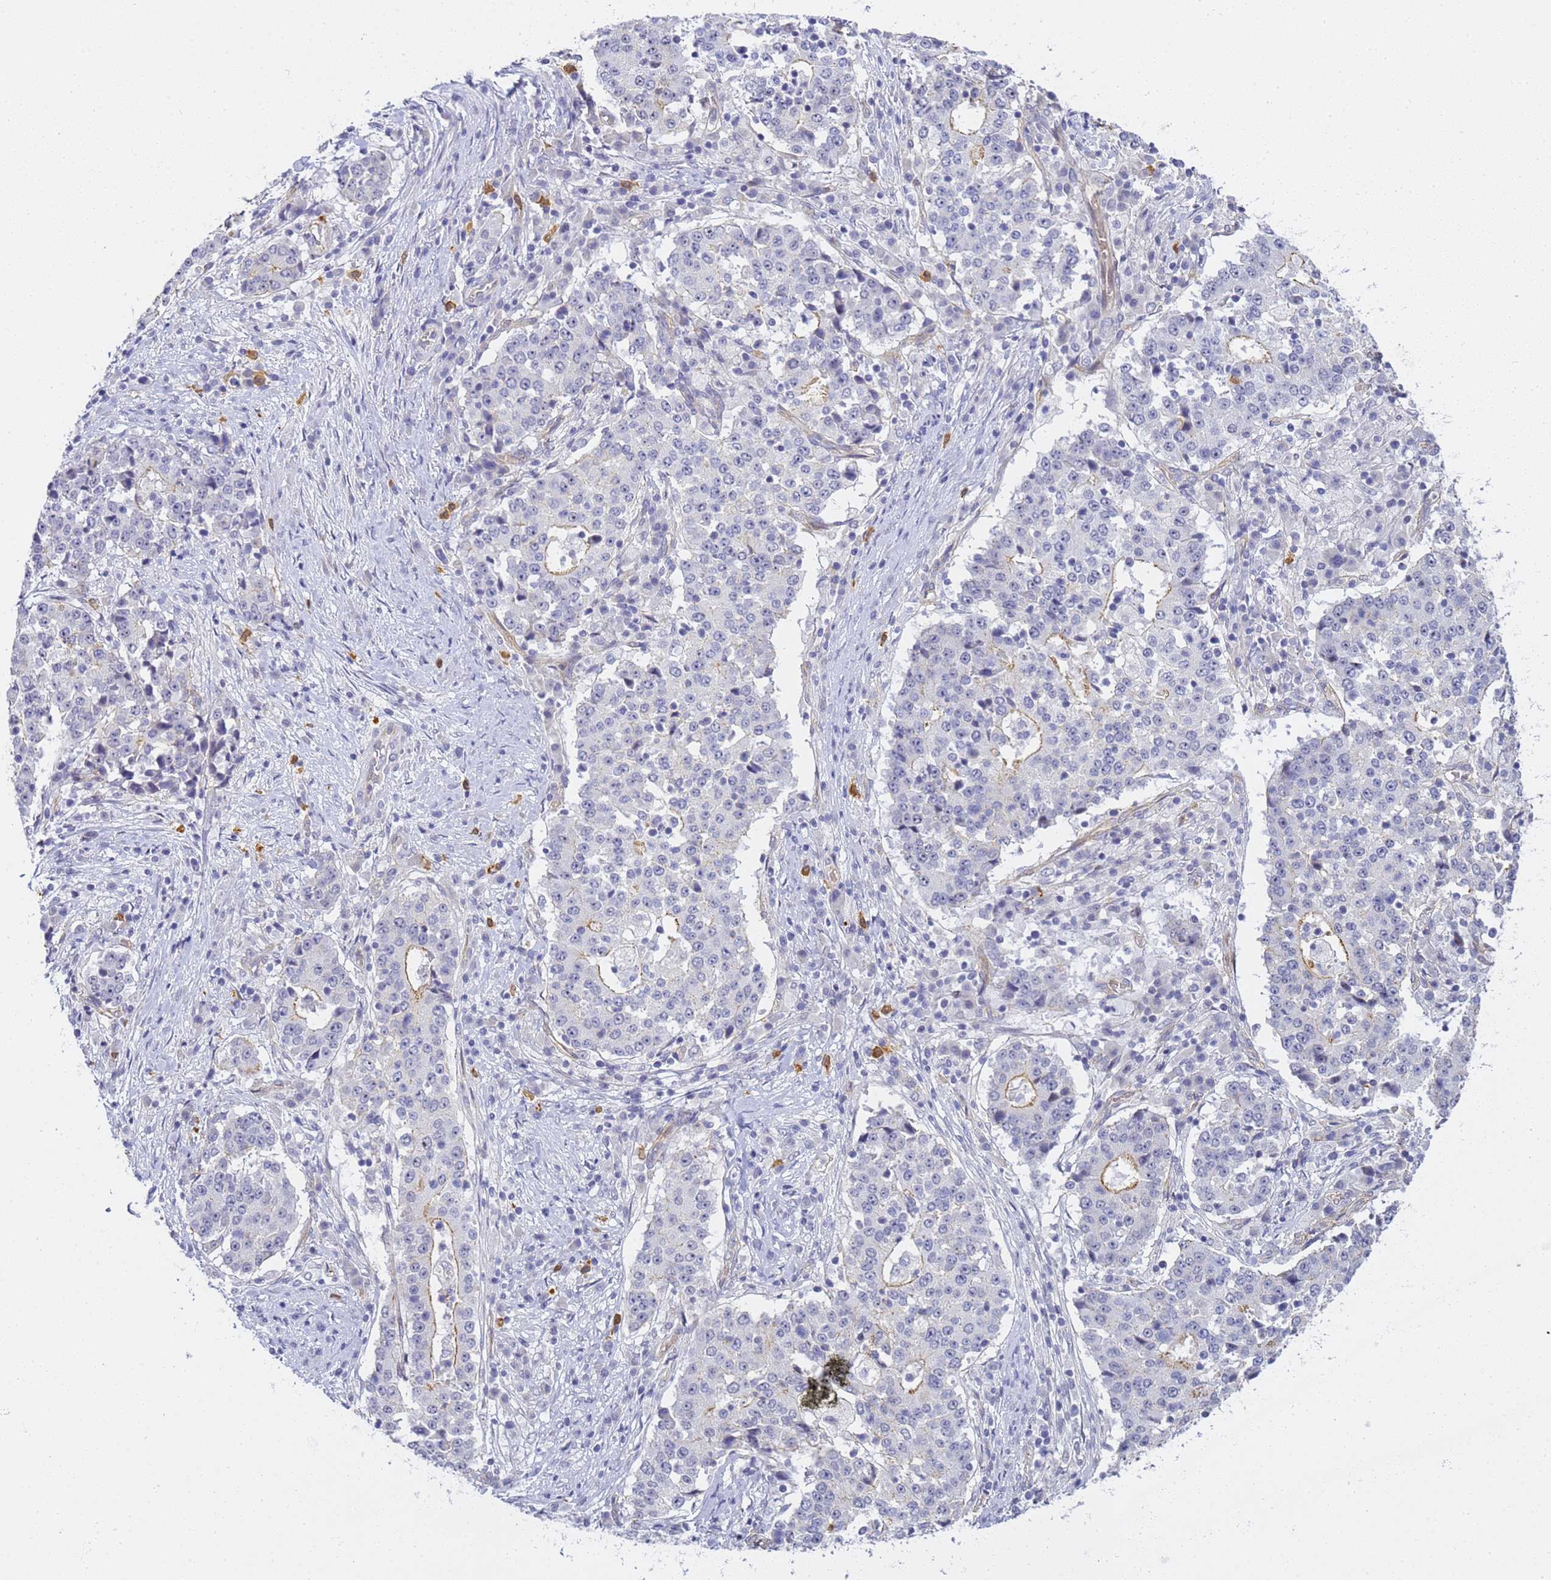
{"staining": {"intensity": "weak", "quantity": "<25%", "location": "cytoplasmic/membranous"}, "tissue": "stomach cancer", "cell_type": "Tumor cells", "image_type": "cancer", "snomed": [{"axis": "morphology", "description": "Adenocarcinoma, NOS"}, {"axis": "topography", "description": "Stomach"}], "caption": "A micrograph of human stomach cancer is negative for staining in tumor cells.", "gene": "GON4L", "patient": {"sex": "male", "age": 59}}